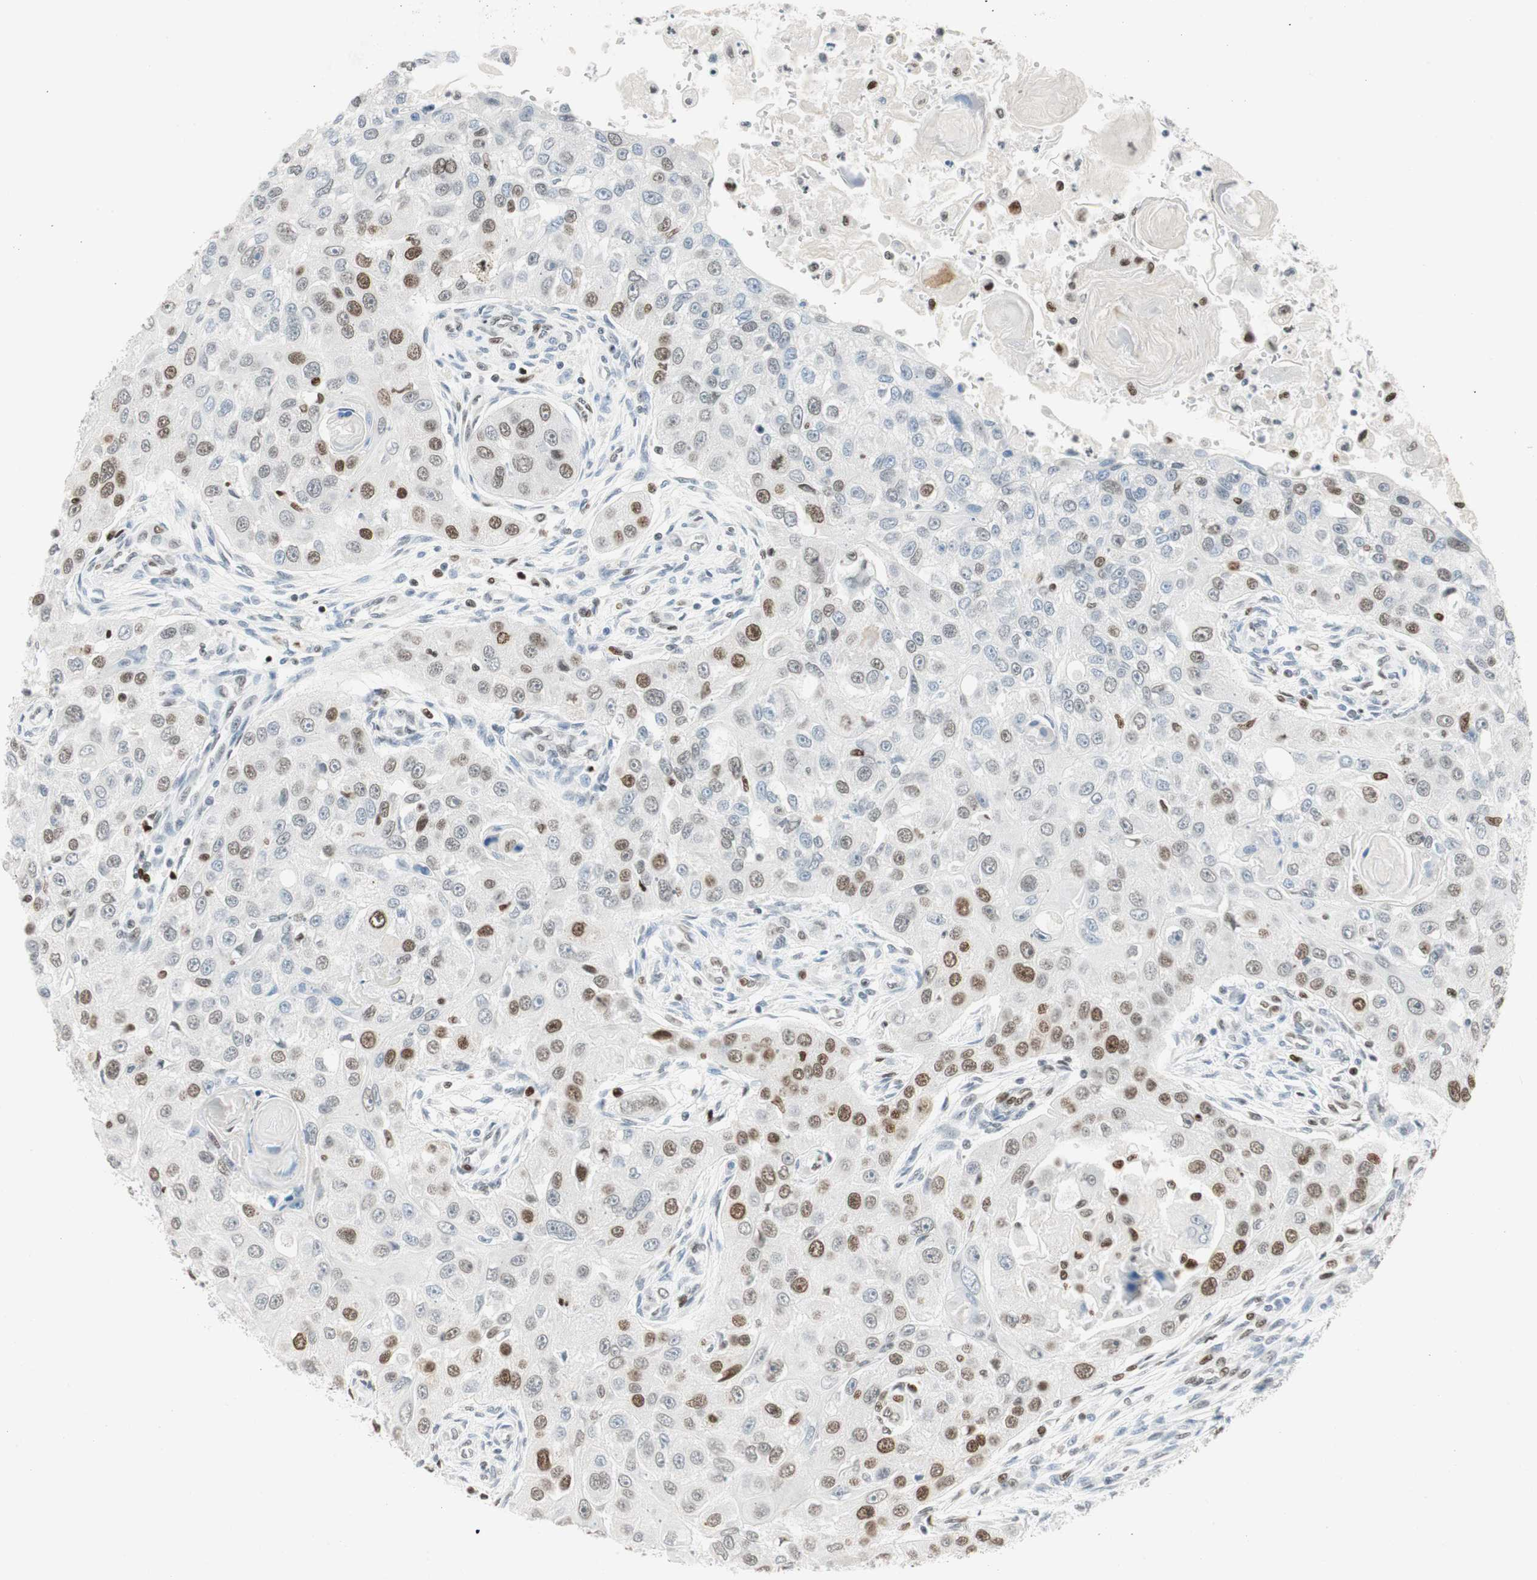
{"staining": {"intensity": "moderate", "quantity": "25%-75%", "location": "nuclear"}, "tissue": "head and neck cancer", "cell_type": "Tumor cells", "image_type": "cancer", "snomed": [{"axis": "morphology", "description": "Normal tissue, NOS"}, {"axis": "morphology", "description": "Squamous cell carcinoma, NOS"}, {"axis": "topography", "description": "Skeletal muscle"}, {"axis": "topography", "description": "Head-Neck"}], "caption": "This photomicrograph demonstrates immunohistochemistry staining of human head and neck cancer (squamous cell carcinoma), with medium moderate nuclear staining in about 25%-75% of tumor cells.", "gene": "EZH2", "patient": {"sex": "male", "age": 51}}